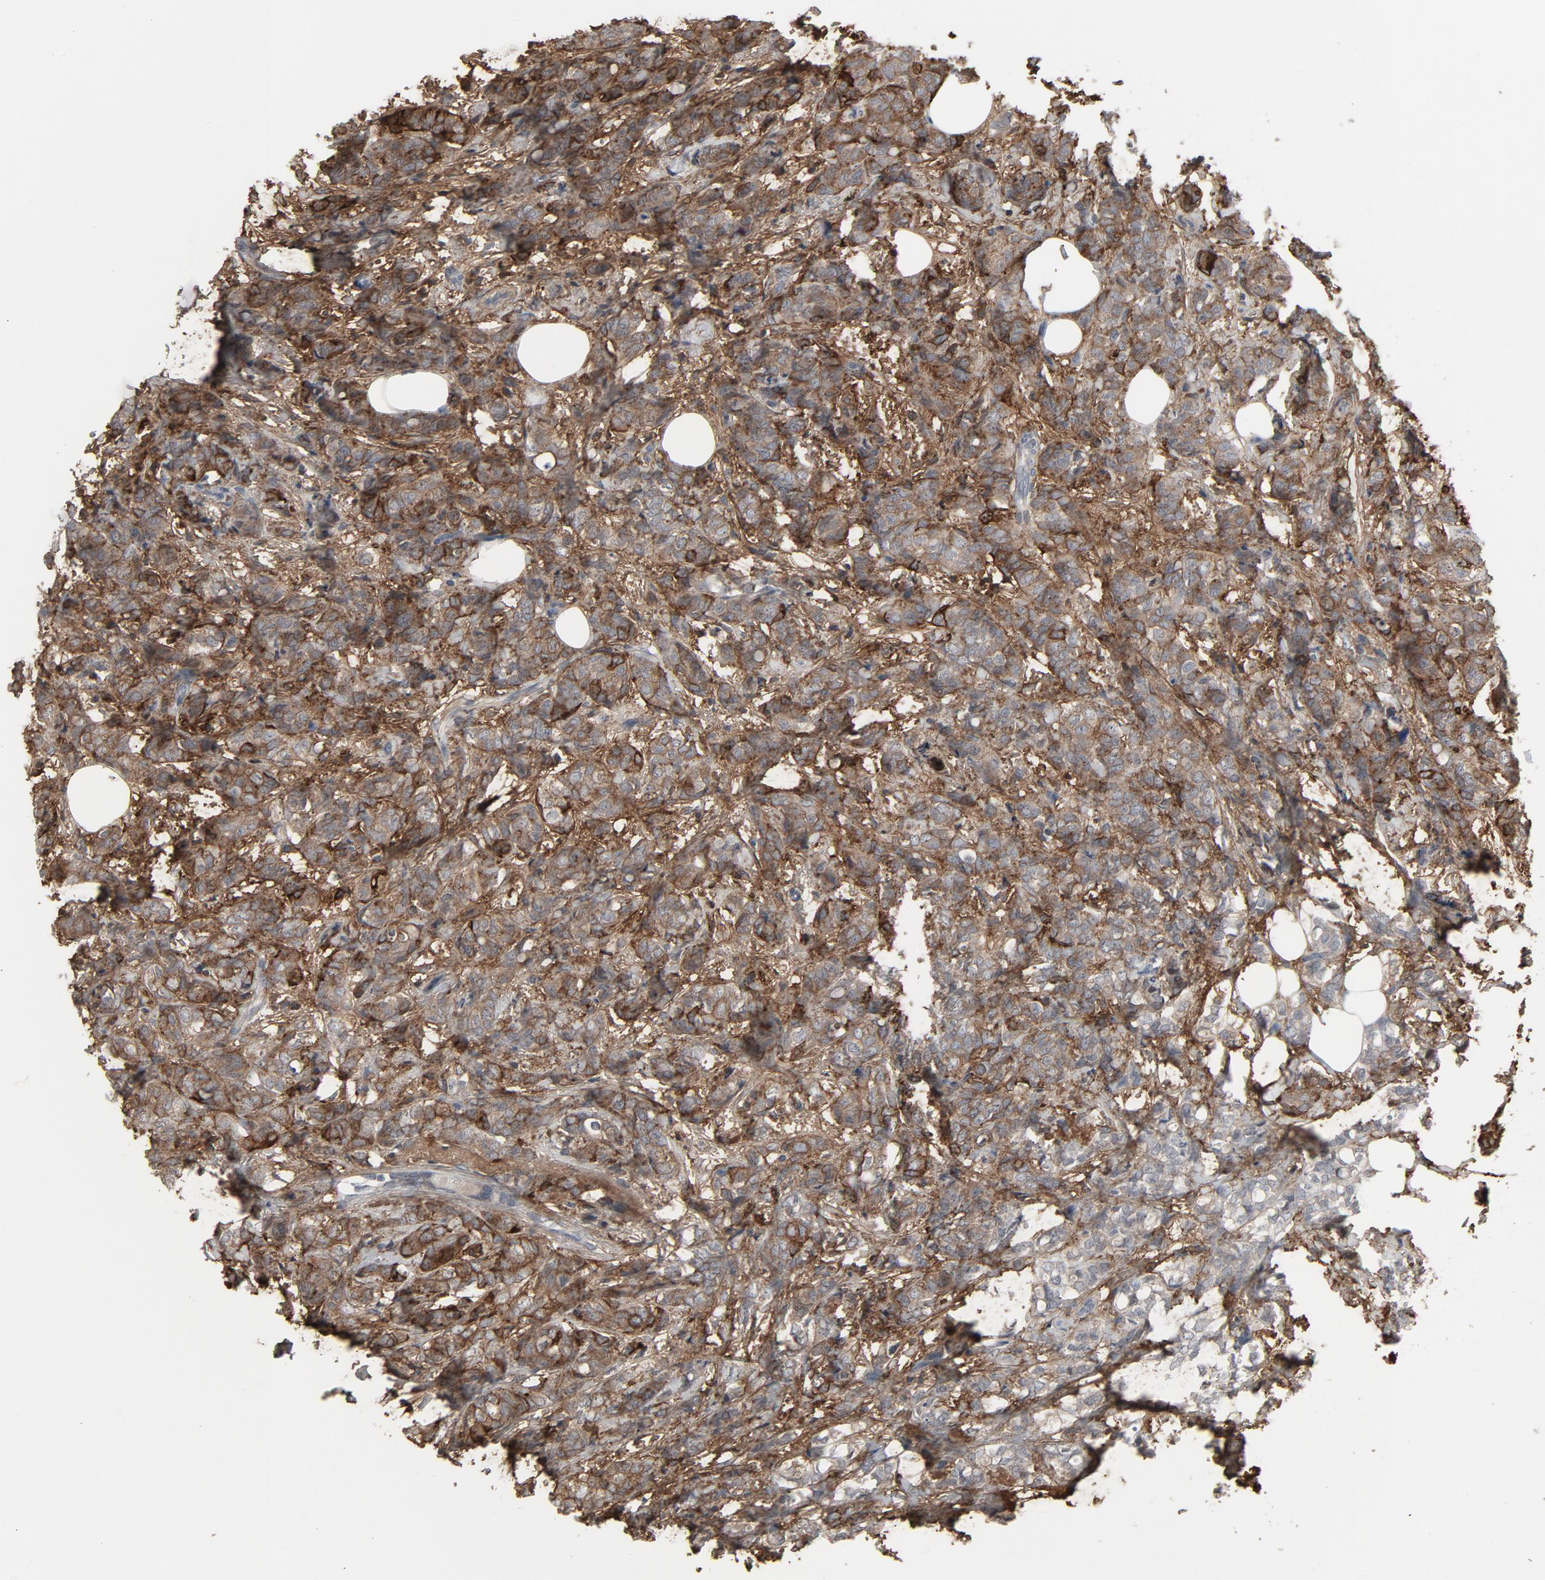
{"staining": {"intensity": "moderate", "quantity": "25%-75%", "location": "cytoplasmic/membranous"}, "tissue": "breast cancer", "cell_type": "Tumor cells", "image_type": "cancer", "snomed": [{"axis": "morphology", "description": "Lobular carcinoma"}, {"axis": "topography", "description": "Breast"}], "caption": "This micrograph reveals immunohistochemistry staining of breast cancer, with medium moderate cytoplasmic/membranous expression in approximately 25%-75% of tumor cells.", "gene": "PDZD4", "patient": {"sex": "female", "age": 60}}